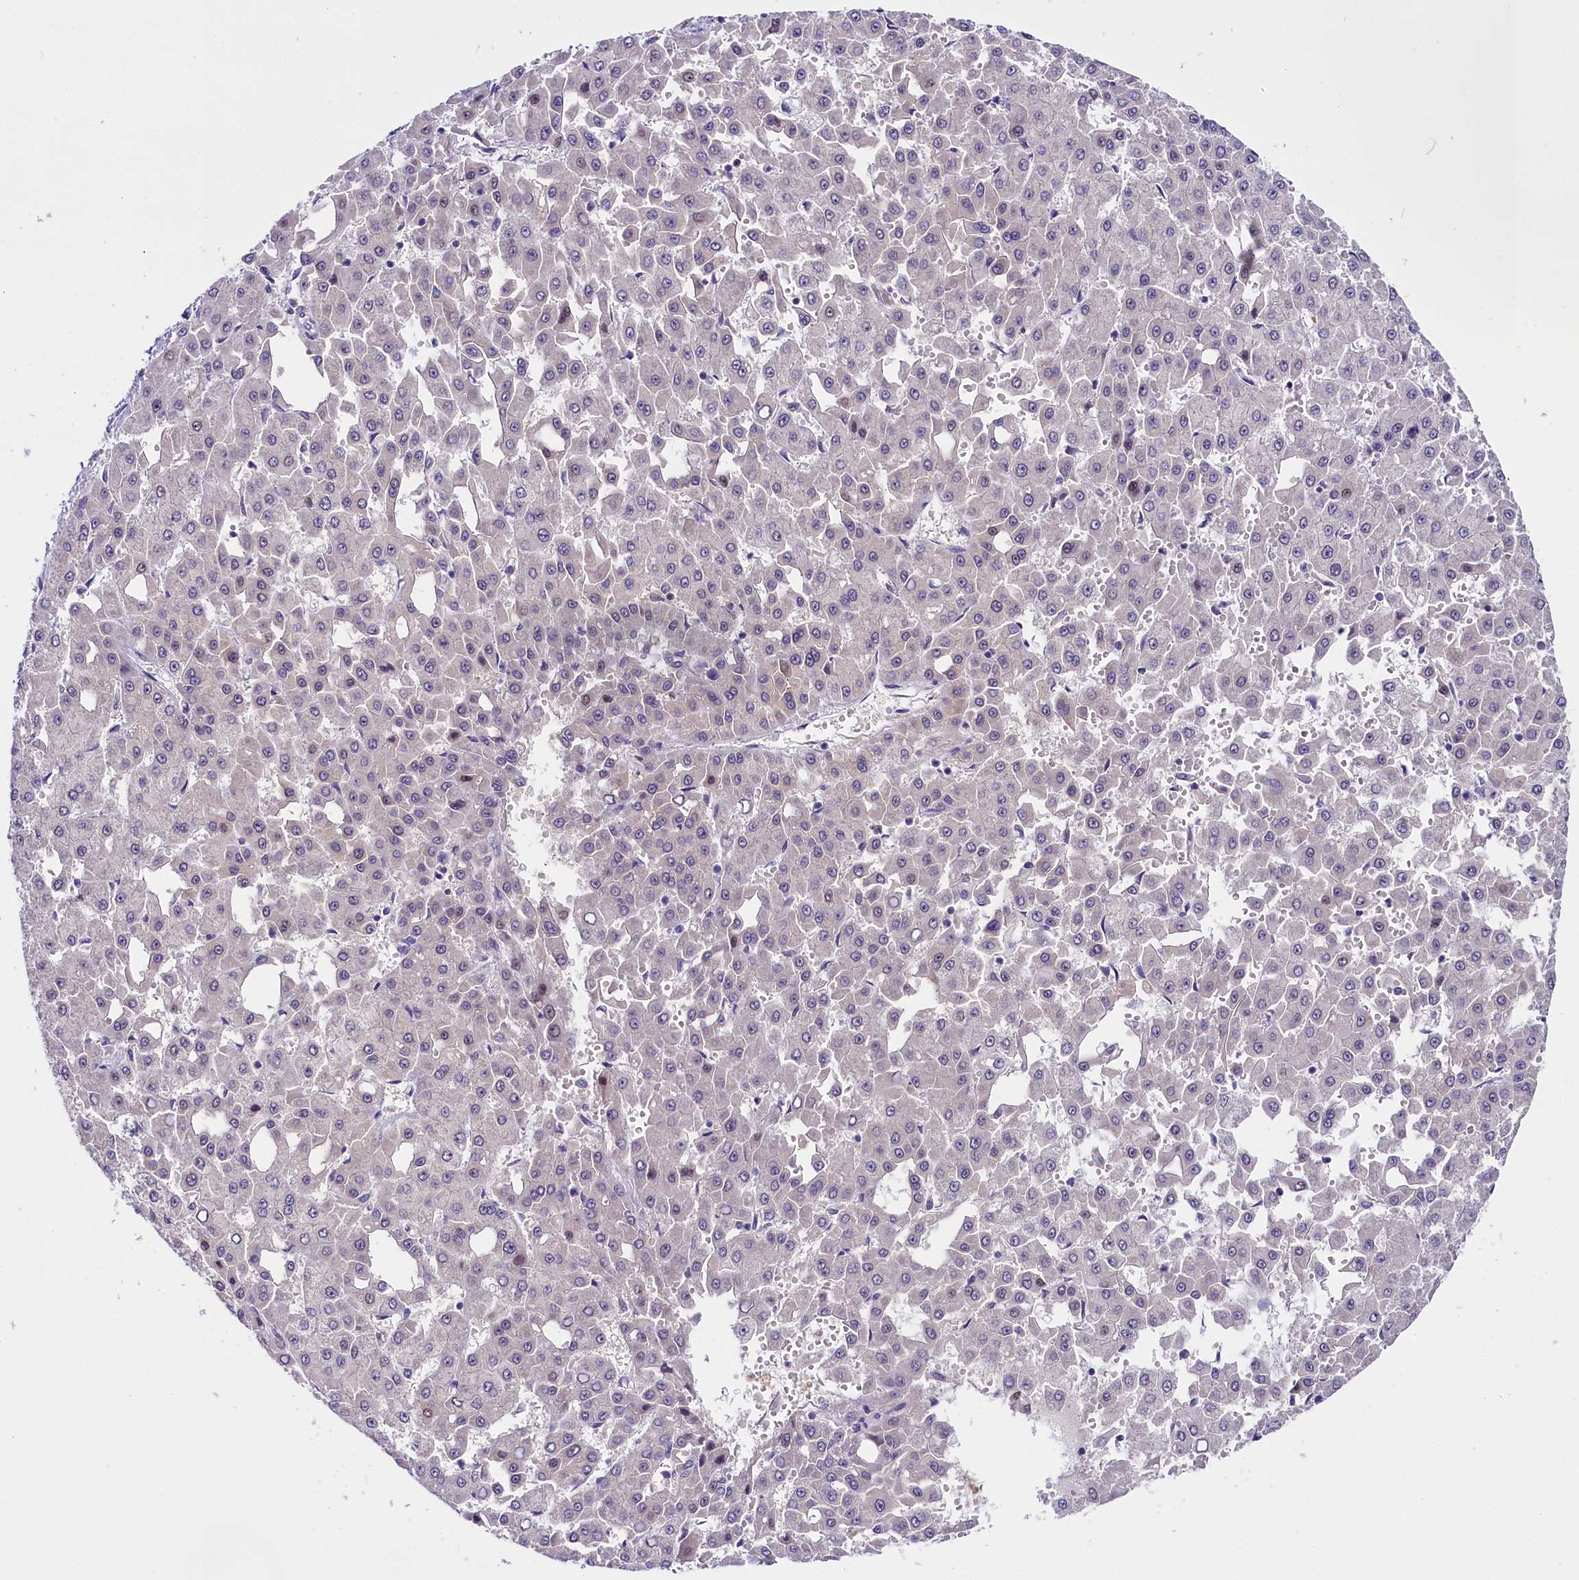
{"staining": {"intensity": "negative", "quantity": "none", "location": "none"}, "tissue": "liver cancer", "cell_type": "Tumor cells", "image_type": "cancer", "snomed": [{"axis": "morphology", "description": "Carcinoma, Hepatocellular, NOS"}, {"axis": "topography", "description": "Liver"}], "caption": "High power microscopy image of an immunohistochemistry (IHC) photomicrograph of liver cancer, revealing no significant positivity in tumor cells.", "gene": "OSGEP", "patient": {"sex": "male", "age": 47}}